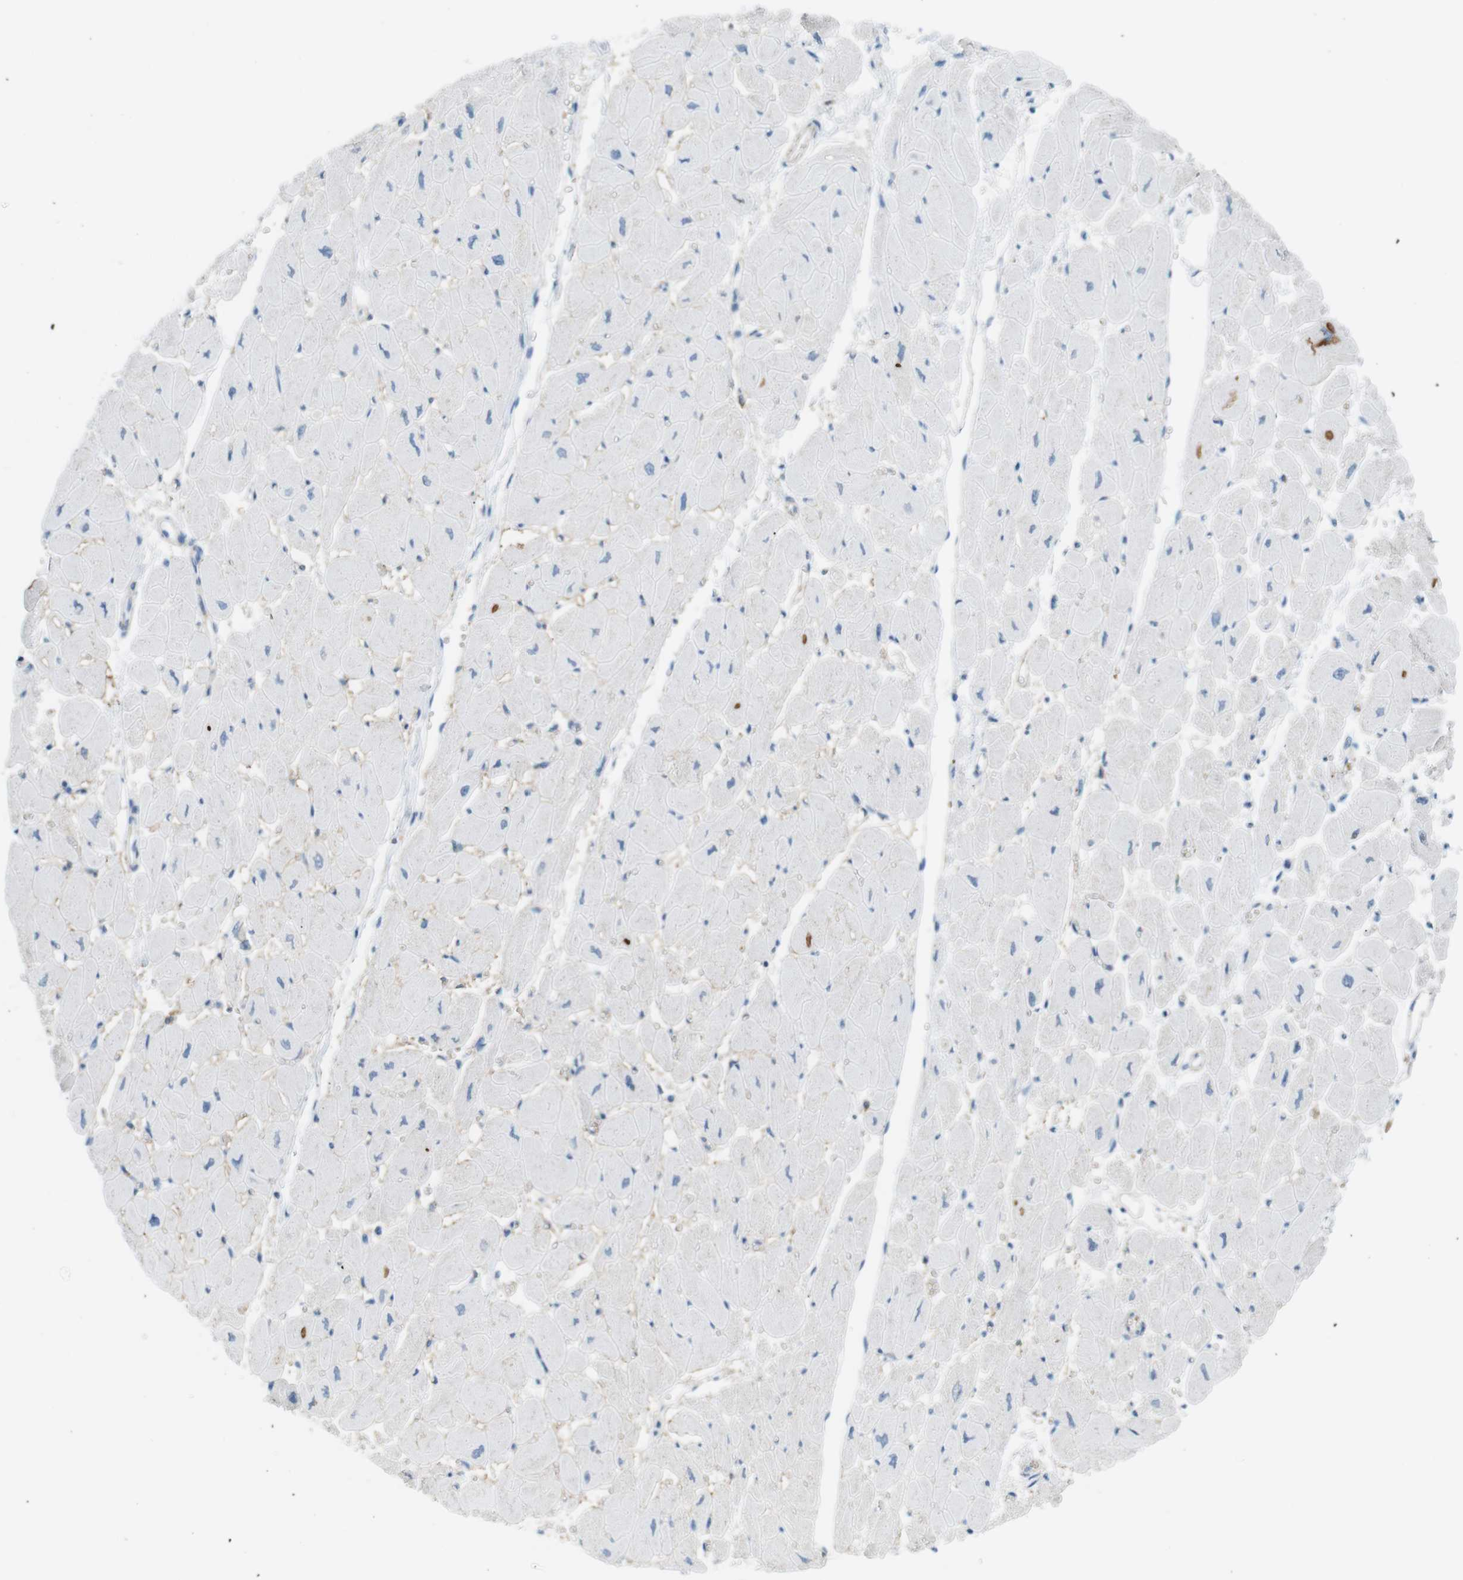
{"staining": {"intensity": "negative", "quantity": "none", "location": "none"}, "tissue": "heart muscle", "cell_type": "Cardiomyocytes", "image_type": "normal", "snomed": [{"axis": "morphology", "description": "Normal tissue, NOS"}, {"axis": "topography", "description": "Heart"}], "caption": "A photomicrograph of heart muscle stained for a protein demonstrates no brown staining in cardiomyocytes.", "gene": "VAMP1", "patient": {"sex": "female", "age": 54}}